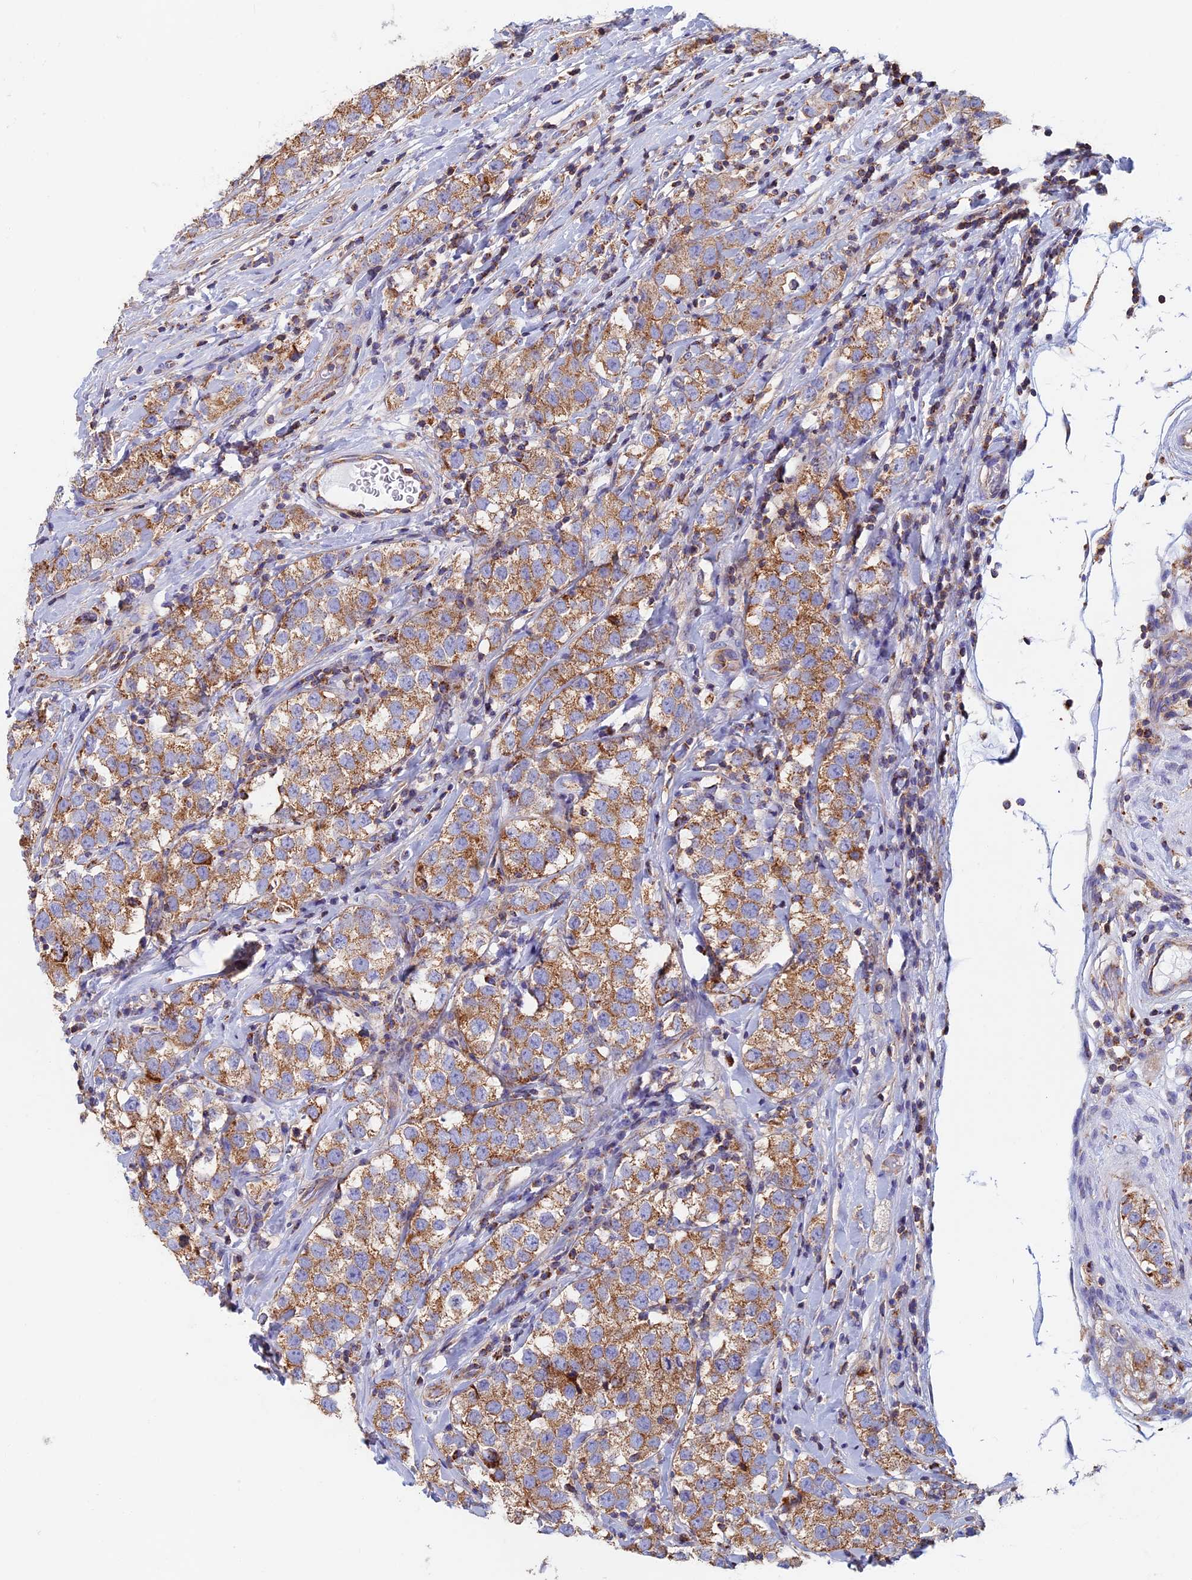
{"staining": {"intensity": "moderate", "quantity": ">75%", "location": "cytoplasmic/membranous"}, "tissue": "testis cancer", "cell_type": "Tumor cells", "image_type": "cancer", "snomed": [{"axis": "morphology", "description": "Seminoma, NOS"}, {"axis": "topography", "description": "Testis"}], "caption": "A brown stain highlights moderate cytoplasmic/membranous expression of a protein in human seminoma (testis) tumor cells.", "gene": "HSD17B8", "patient": {"sex": "male", "age": 34}}